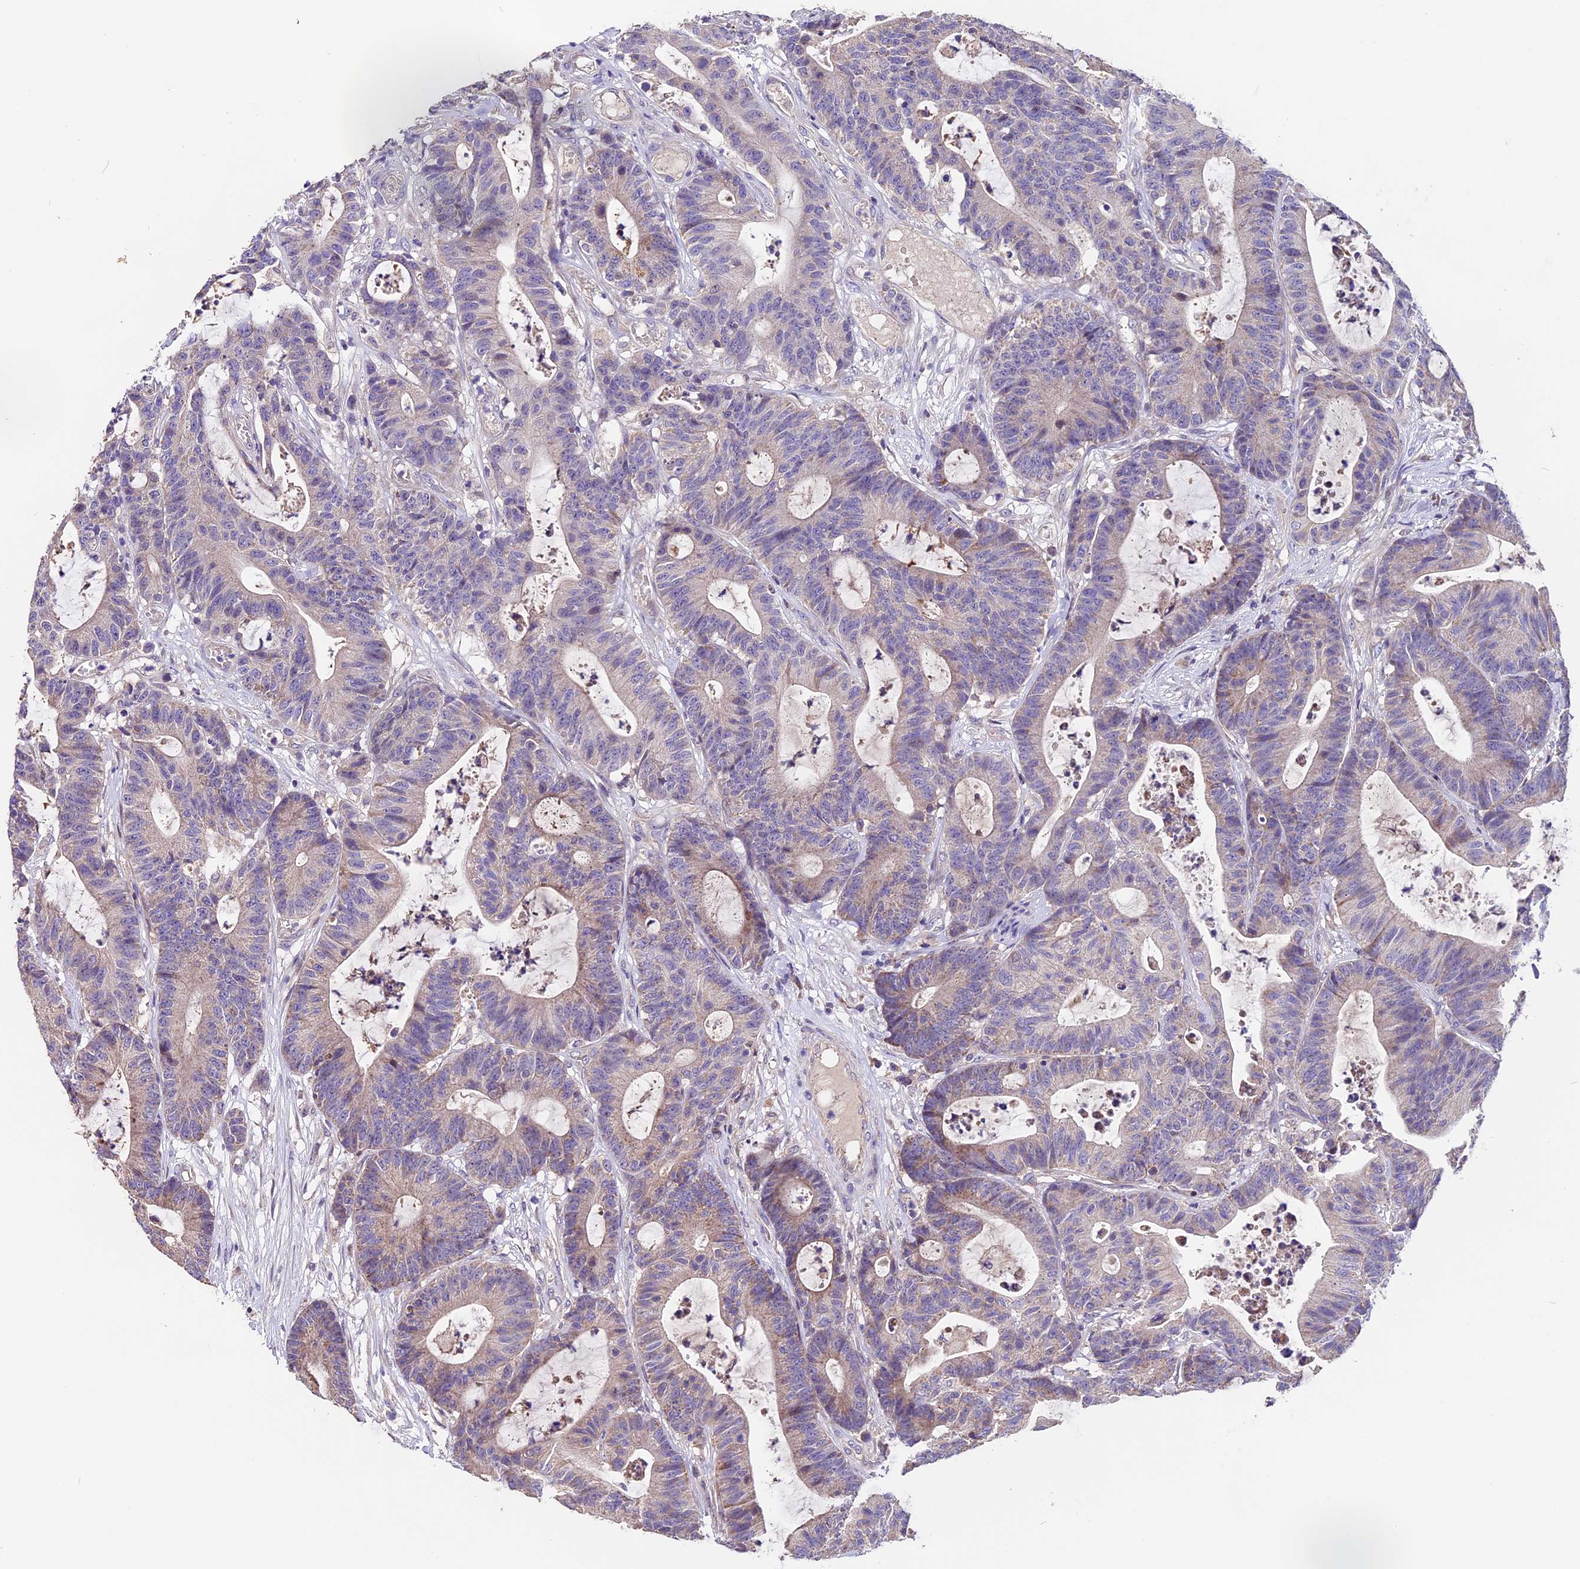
{"staining": {"intensity": "weak", "quantity": "<25%", "location": "cytoplasmic/membranous"}, "tissue": "colorectal cancer", "cell_type": "Tumor cells", "image_type": "cancer", "snomed": [{"axis": "morphology", "description": "Adenocarcinoma, NOS"}, {"axis": "topography", "description": "Colon"}], "caption": "Histopathology image shows no protein expression in tumor cells of colorectal cancer (adenocarcinoma) tissue. The staining is performed using DAB (3,3'-diaminobenzidine) brown chromogen with nuclei counter-stained in using hematoxylin.", "gene": "DDX28", "patient": {"sex": "female", "age": 84}}